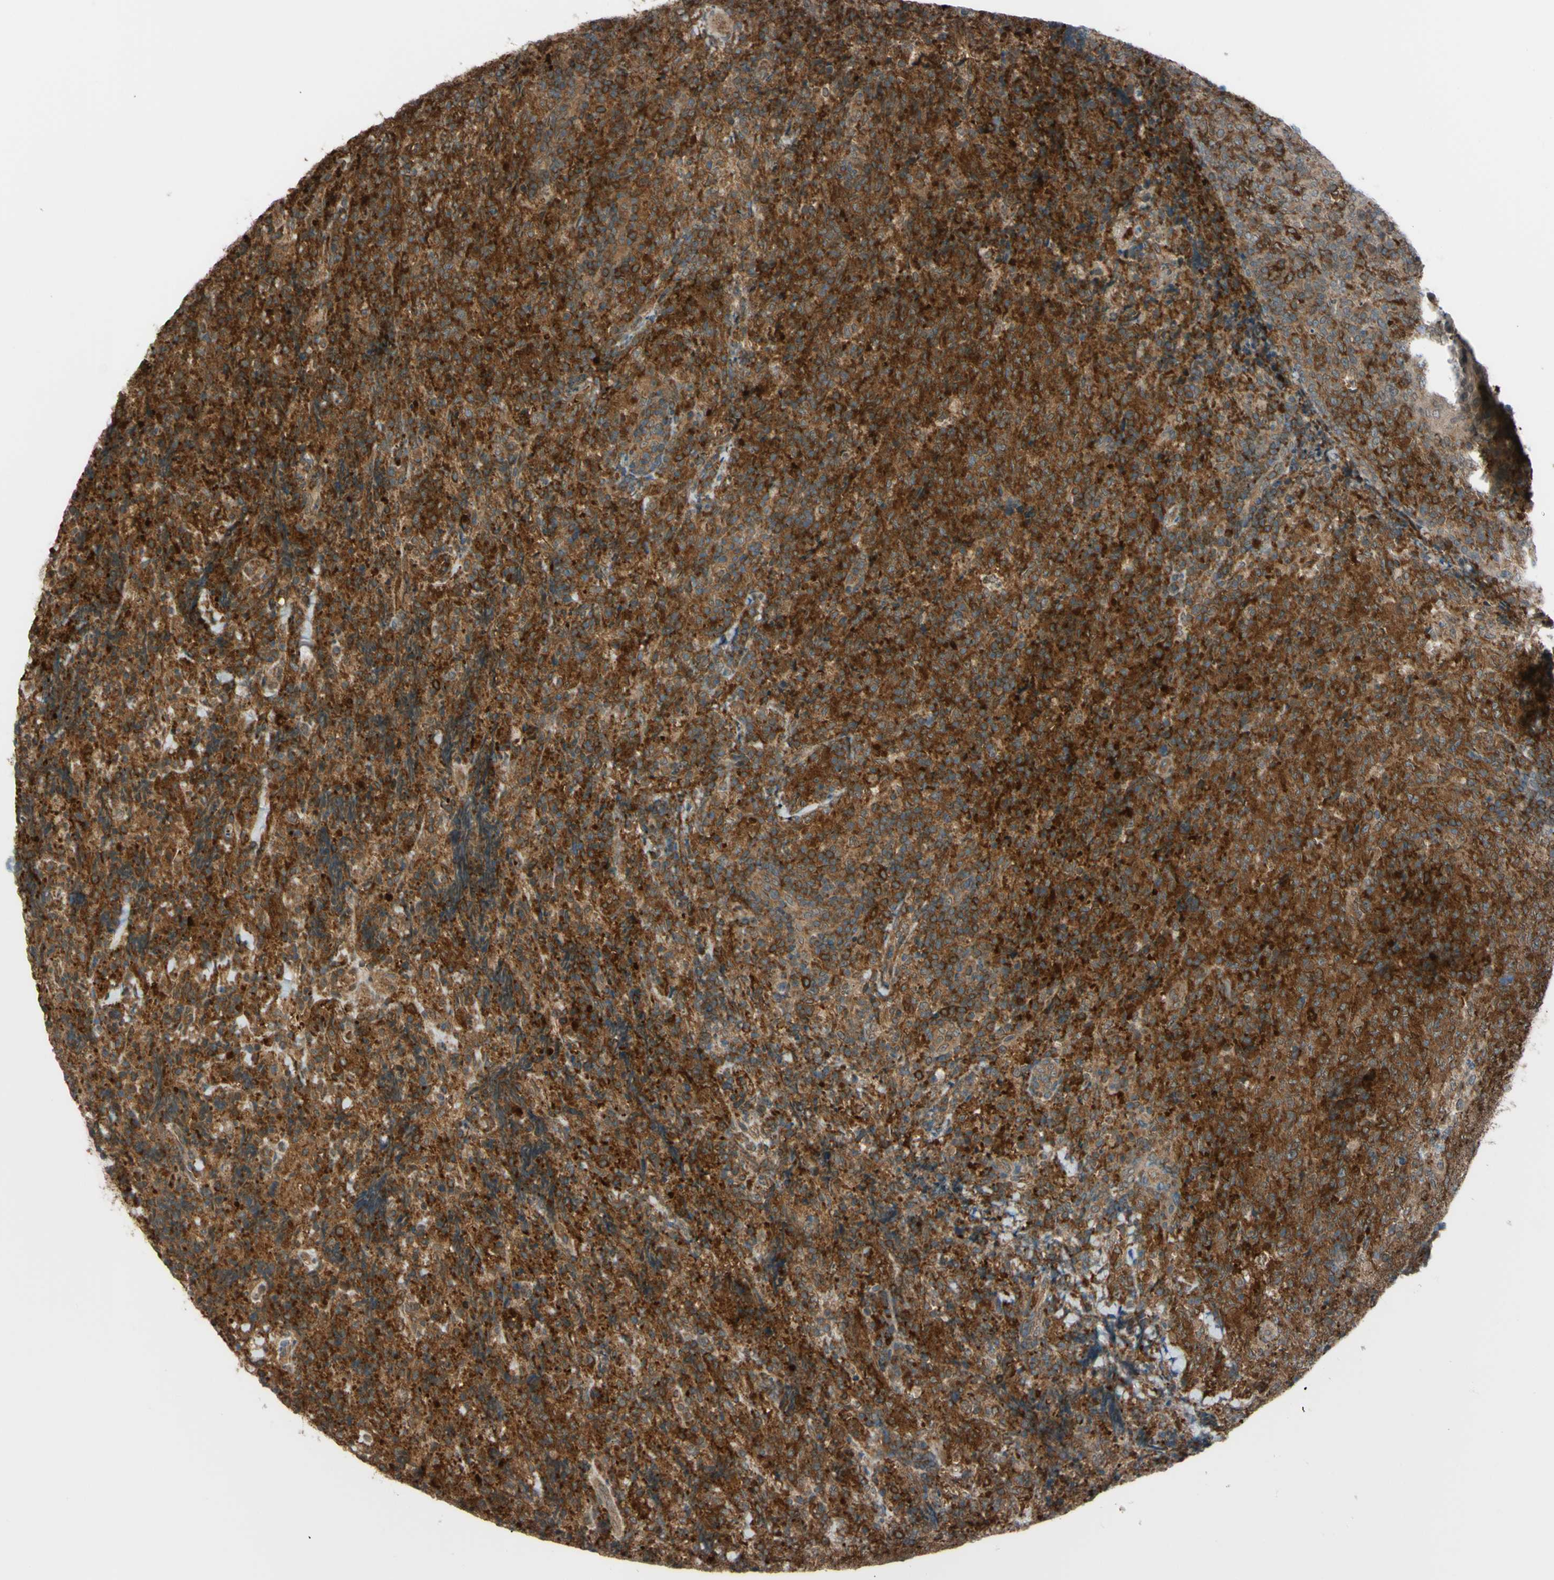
{"staining": {"intensity": "moderate", "quantity": ">75%", "location": "cytoplasmic/membranous"}, "tissue": "lymphoma", "cell_type": "Tumor cells", "image_type": "cancer", "snomed": [{"axis": "morphology", "description": "Malignant lymphoma, non-Hodgkin's type, High grade"}, {"axis": "topography", "description": "Tonsil"}], "caption": "Protein expression by IHC displays moderate cytoplasmic/membranous positivity in about >75% of tumor cells in lymphoma.", "gene": "FLII", "patient": {"sex": "female", "age": 36}}